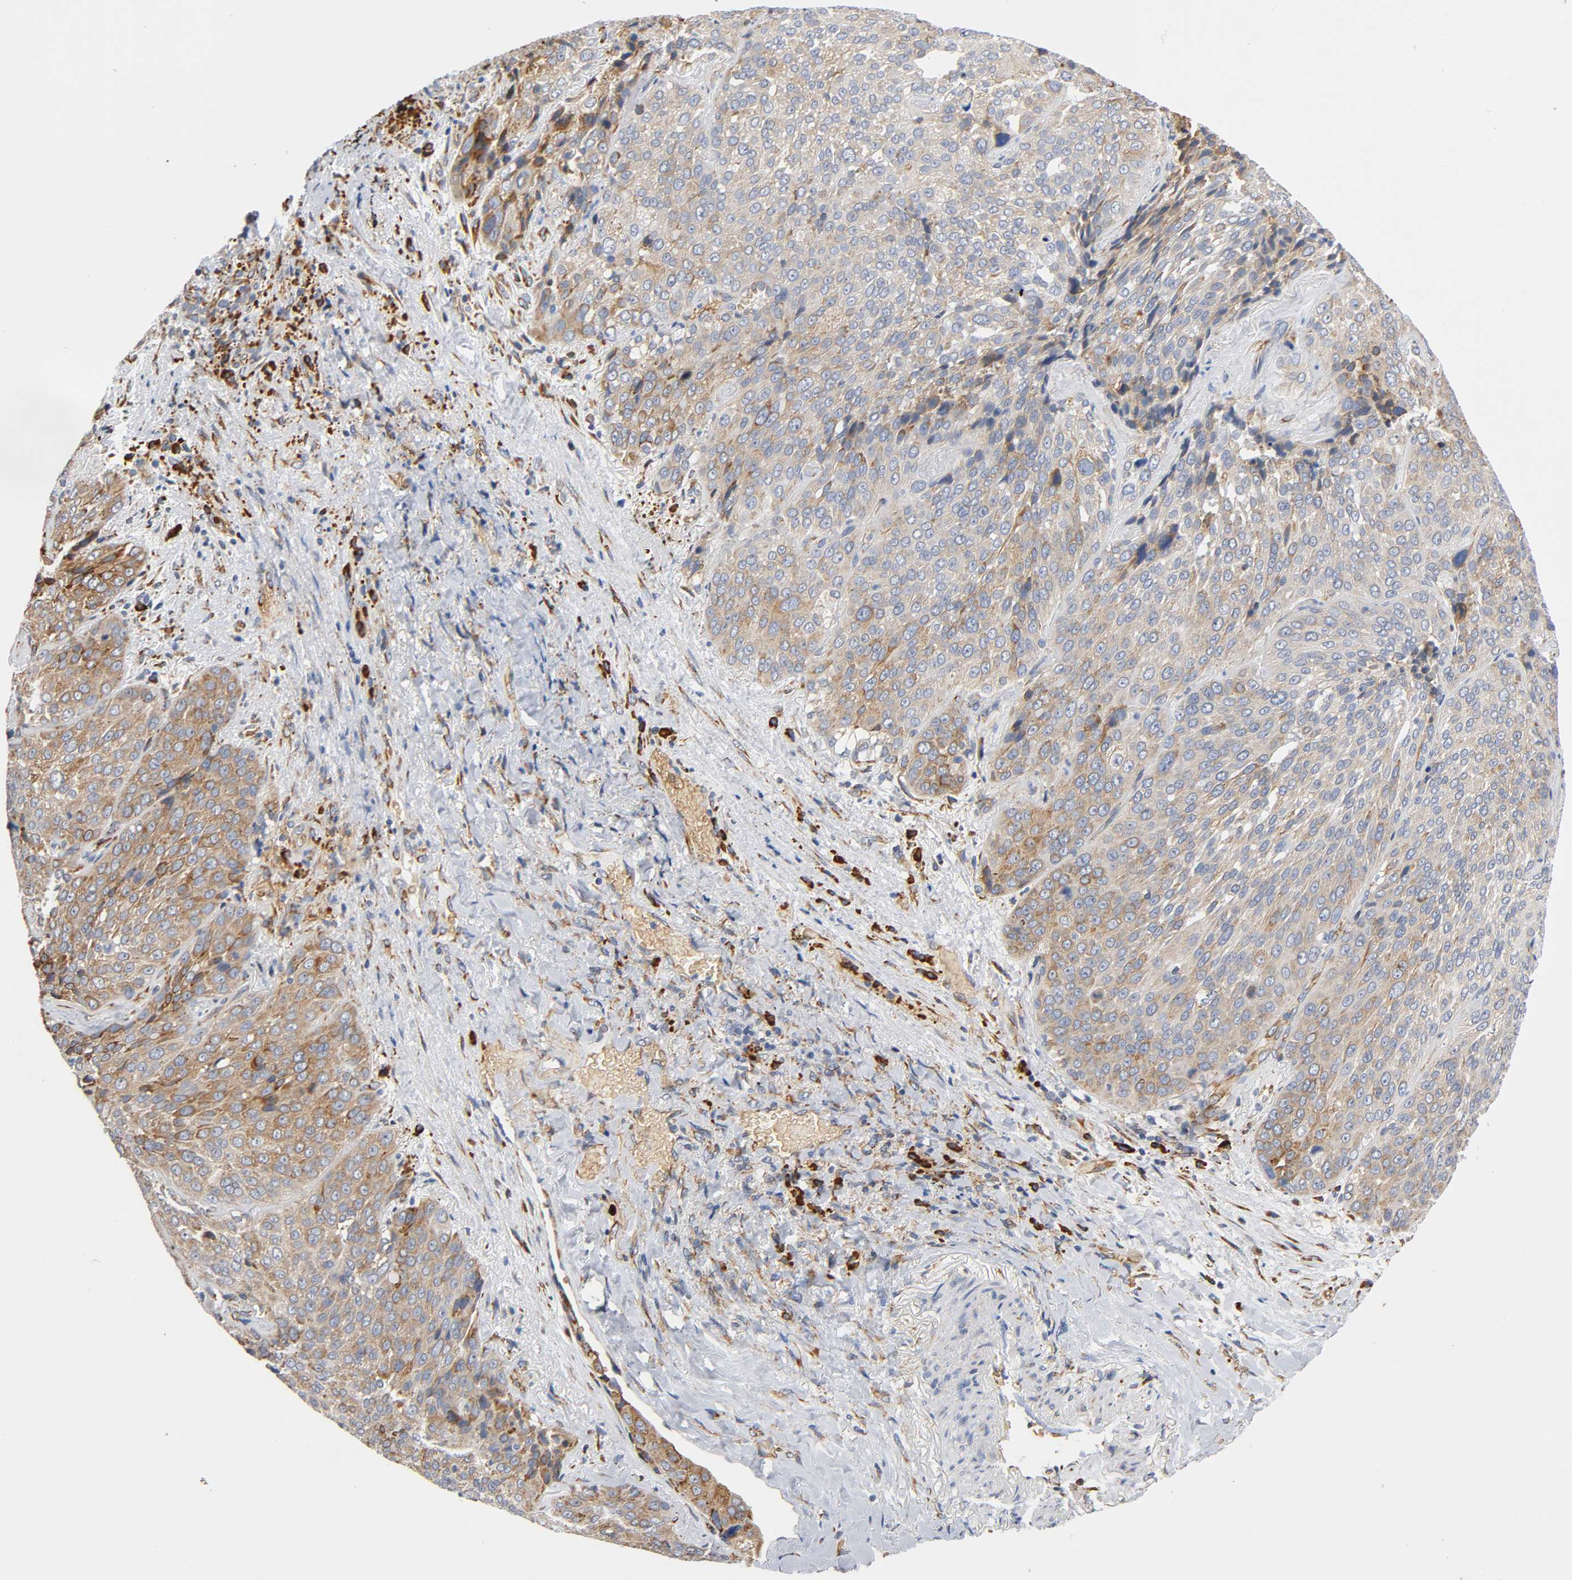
{"staining": {"intensity": "weak", "quantity": ">75%", "location": "cytoplasmic/membranous"}, "tissue": "lung cancer", "cell_type": "Tumor cells", "image_type": "cancer", "snomed": [{"axis": "morphology", "description": "Squamous cell carcinoma, NOS"}, {"axis": "topography", "description": "Lung"}], "caption": "The micrograph demonstrates a brown stain indicating the presence of a protein in the cytoplasmic/membranous of tumor cells in lung cancer (squamous cell carcinoma).", "gene": "UCKL1", "patient": {"sex": "male", "age": 54}}